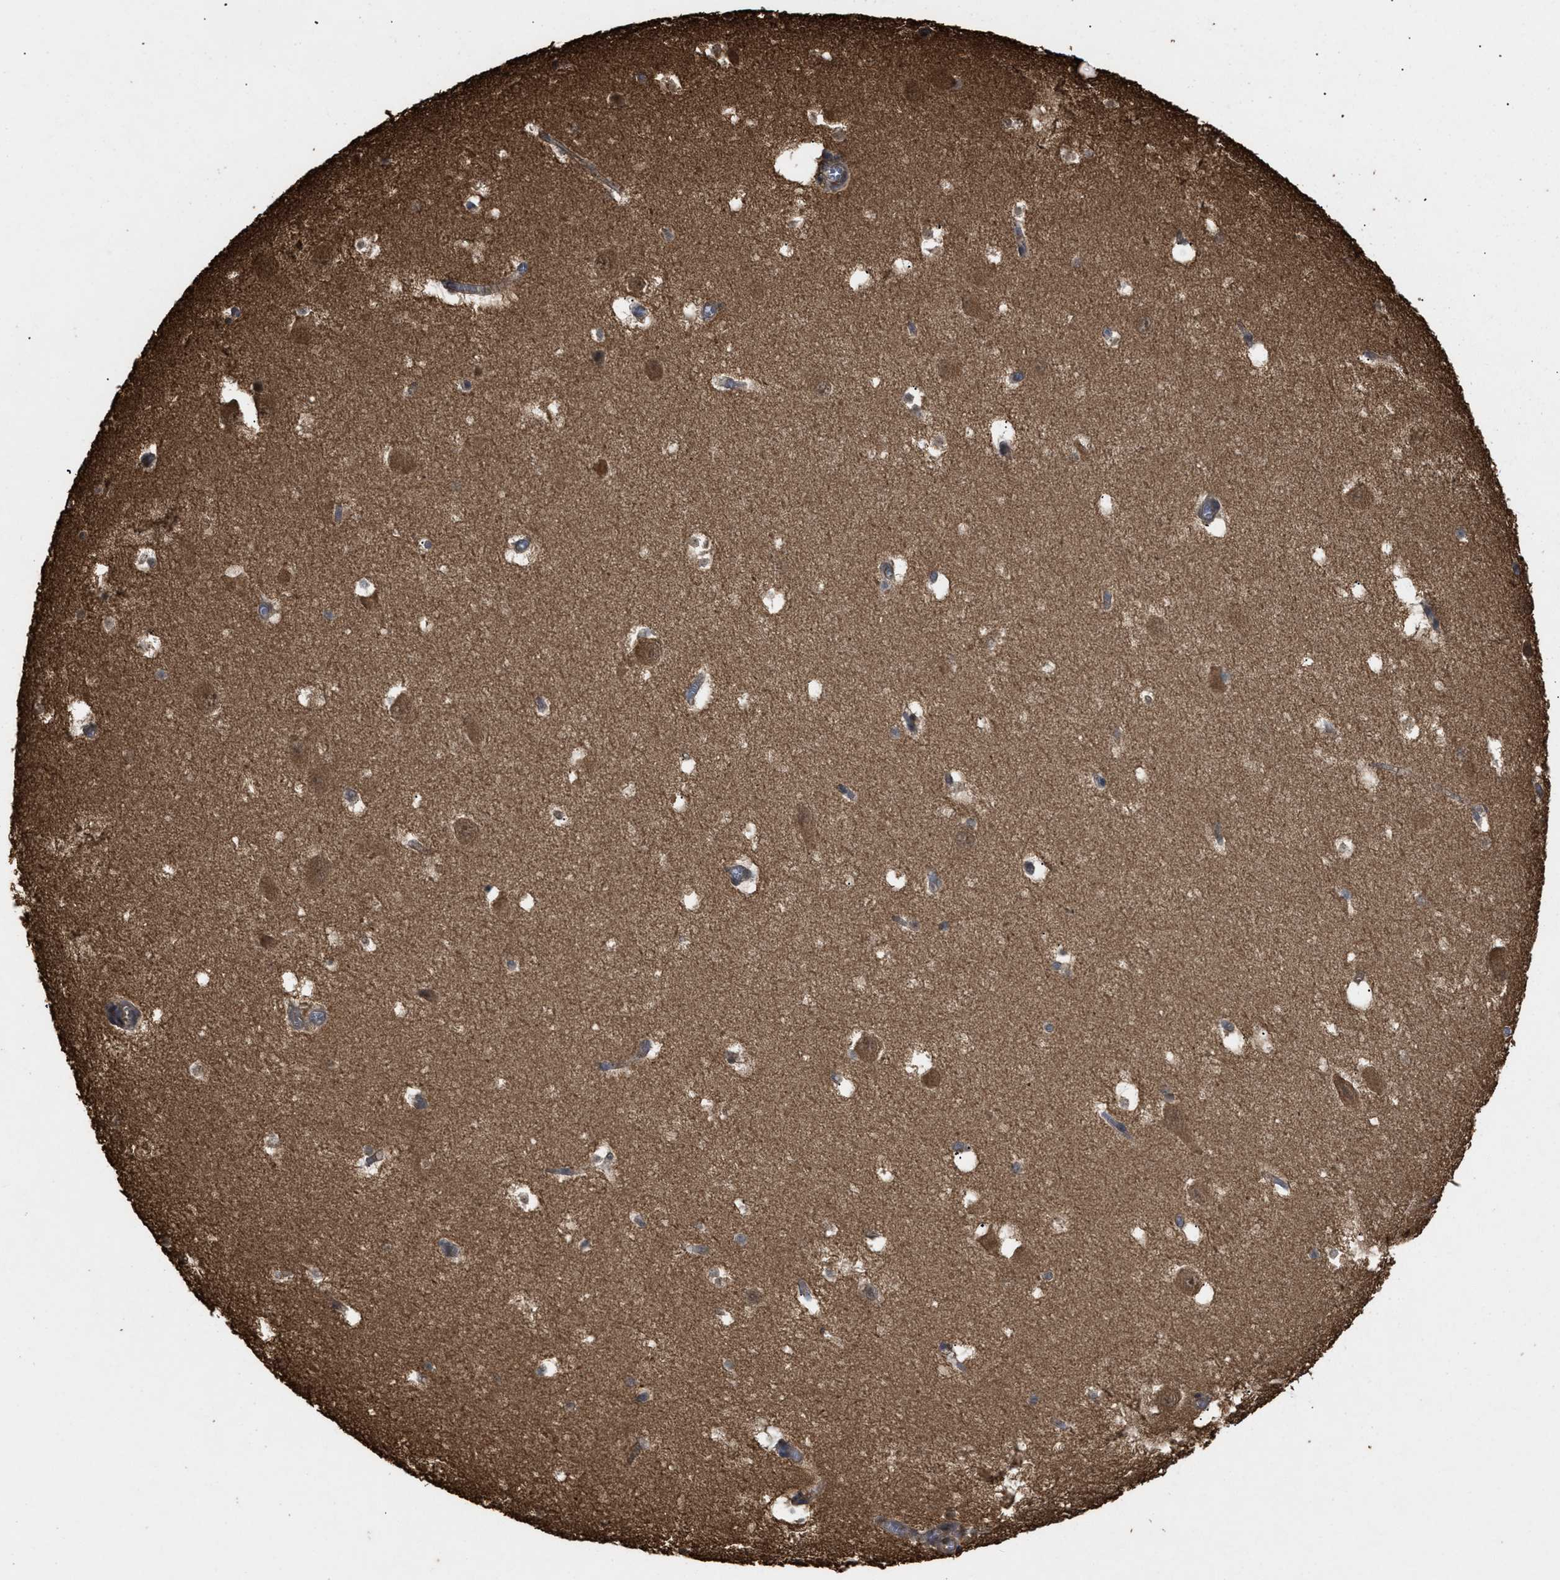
{"staining": {"intensity": "moderate", "quantity": ">75%", "location": "cytoplasmic/membranous"}, "tissue": "hippocampus", "cell_type": "Glial cells", "image_type": "normal", "snomed": [{"axis": "morphology", "description": "Normal tissue, NOS"}, {"axis": "topography", "description": "Hippocampus"}], "caption": "Immunohistochemistry histopathology image of normal hippocampus: hippocampus stained using immunohistochemistry reveals medium levels of moderate protein expression localized specifically in the cytoplasmic/membranous of glial cells, appearing as a cytoplasmic/membranous brown color.", "gene": "CALM1", "patient": {"sex": "male", "age": 45}}